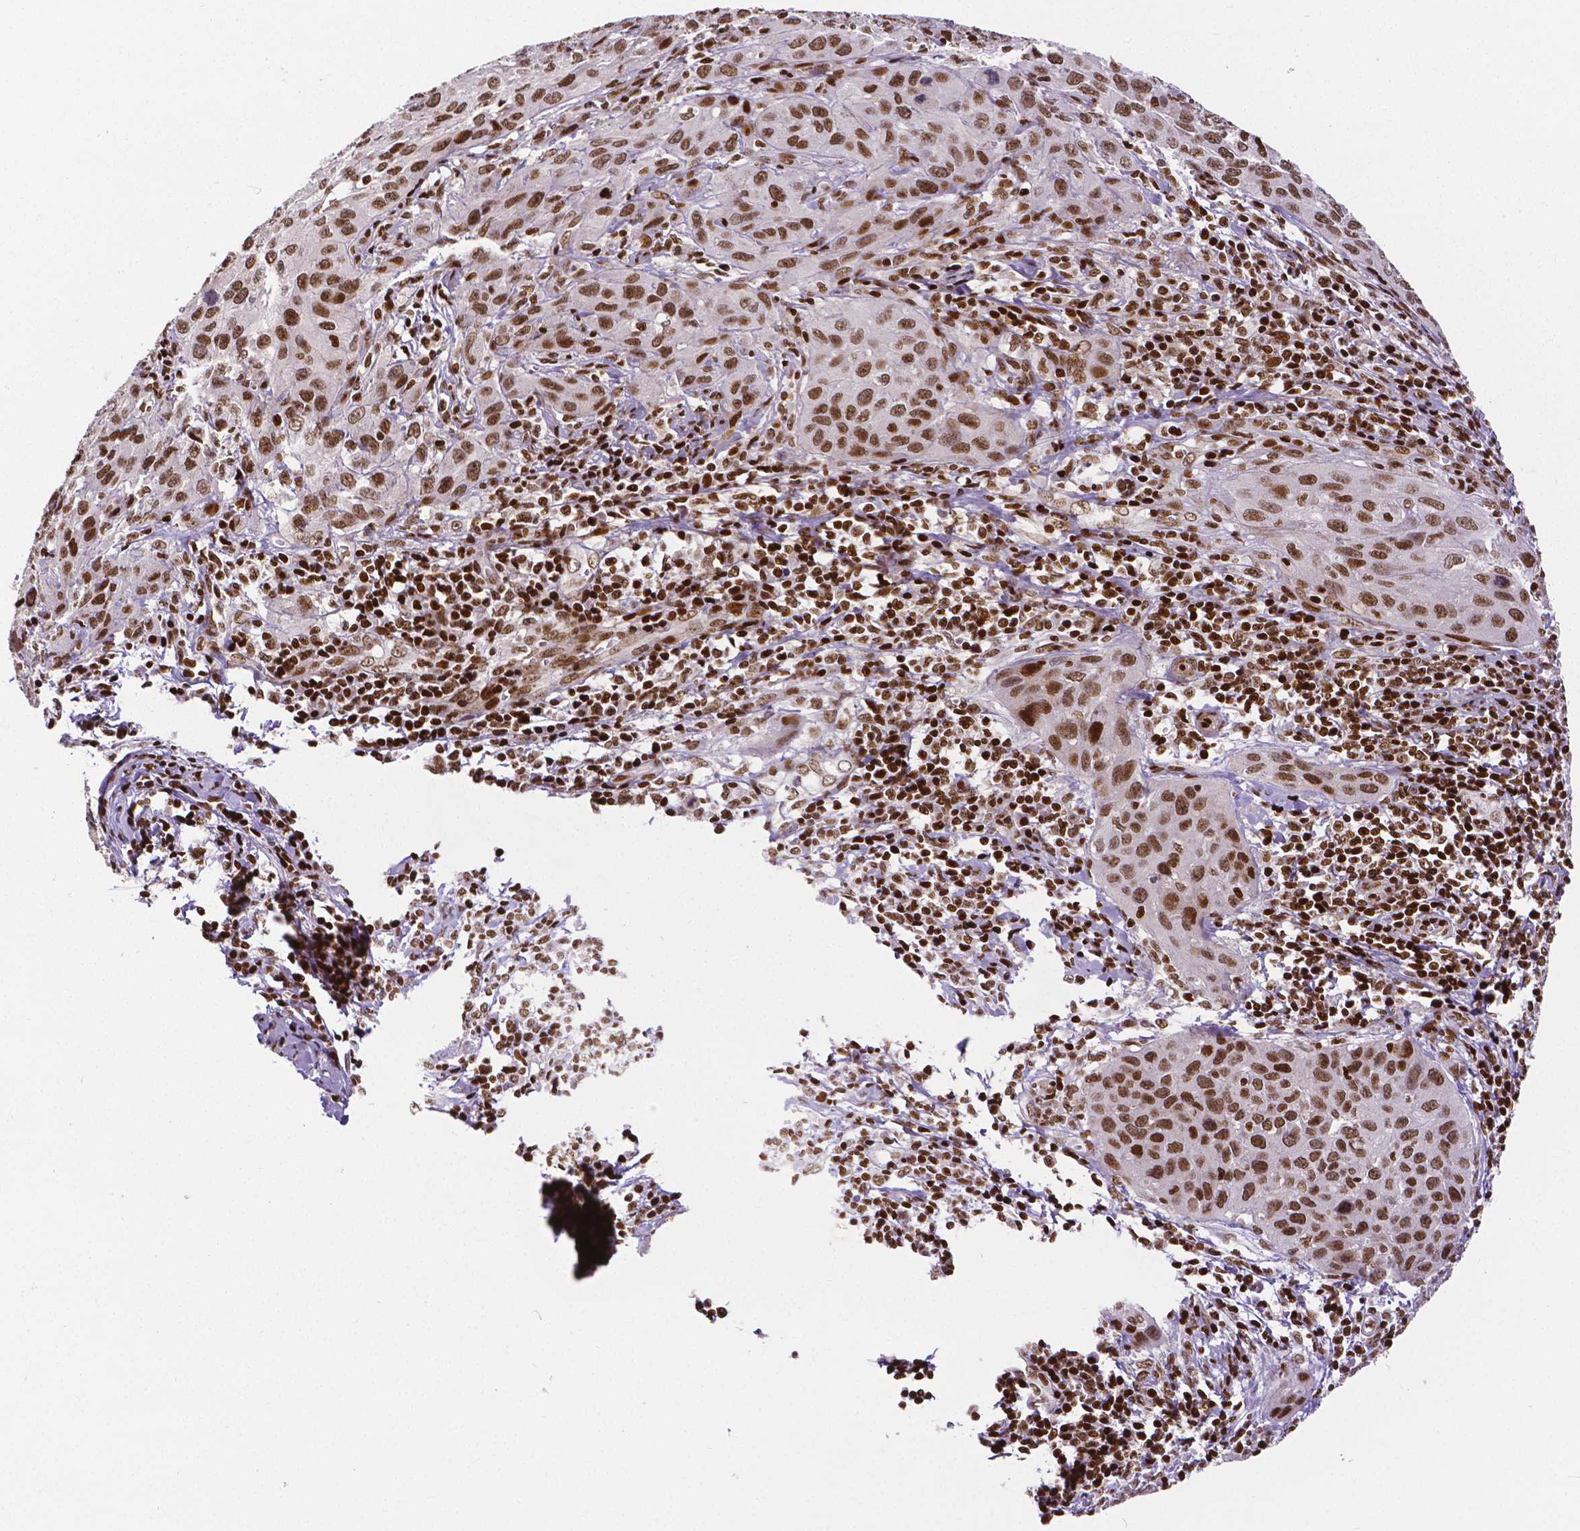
{"staining": {"intensity": "strong", "quantity": ">75%", "location": "nuclear"}, "tissue": "cervical cancer", "cell_type": "Tumor cells", "image_type": "cancer", "snomed": [{"axis": "morphology", "description": "Normal tissue, NOS"}, {"axis": "morphology", "description": "Squamous cell carcinoma, NOS"}, {"axis": "topography", "description": "Cervix"}], "caption": "Protein staining displays strong nuclear expression in about >75% of tumor cells in squamous cell carcinoma (cervical). The protein is shown in brown color, while the nuclei are stained blue.", "gene": "CTCF", "patient": {"sex": "female", "age": 51}}